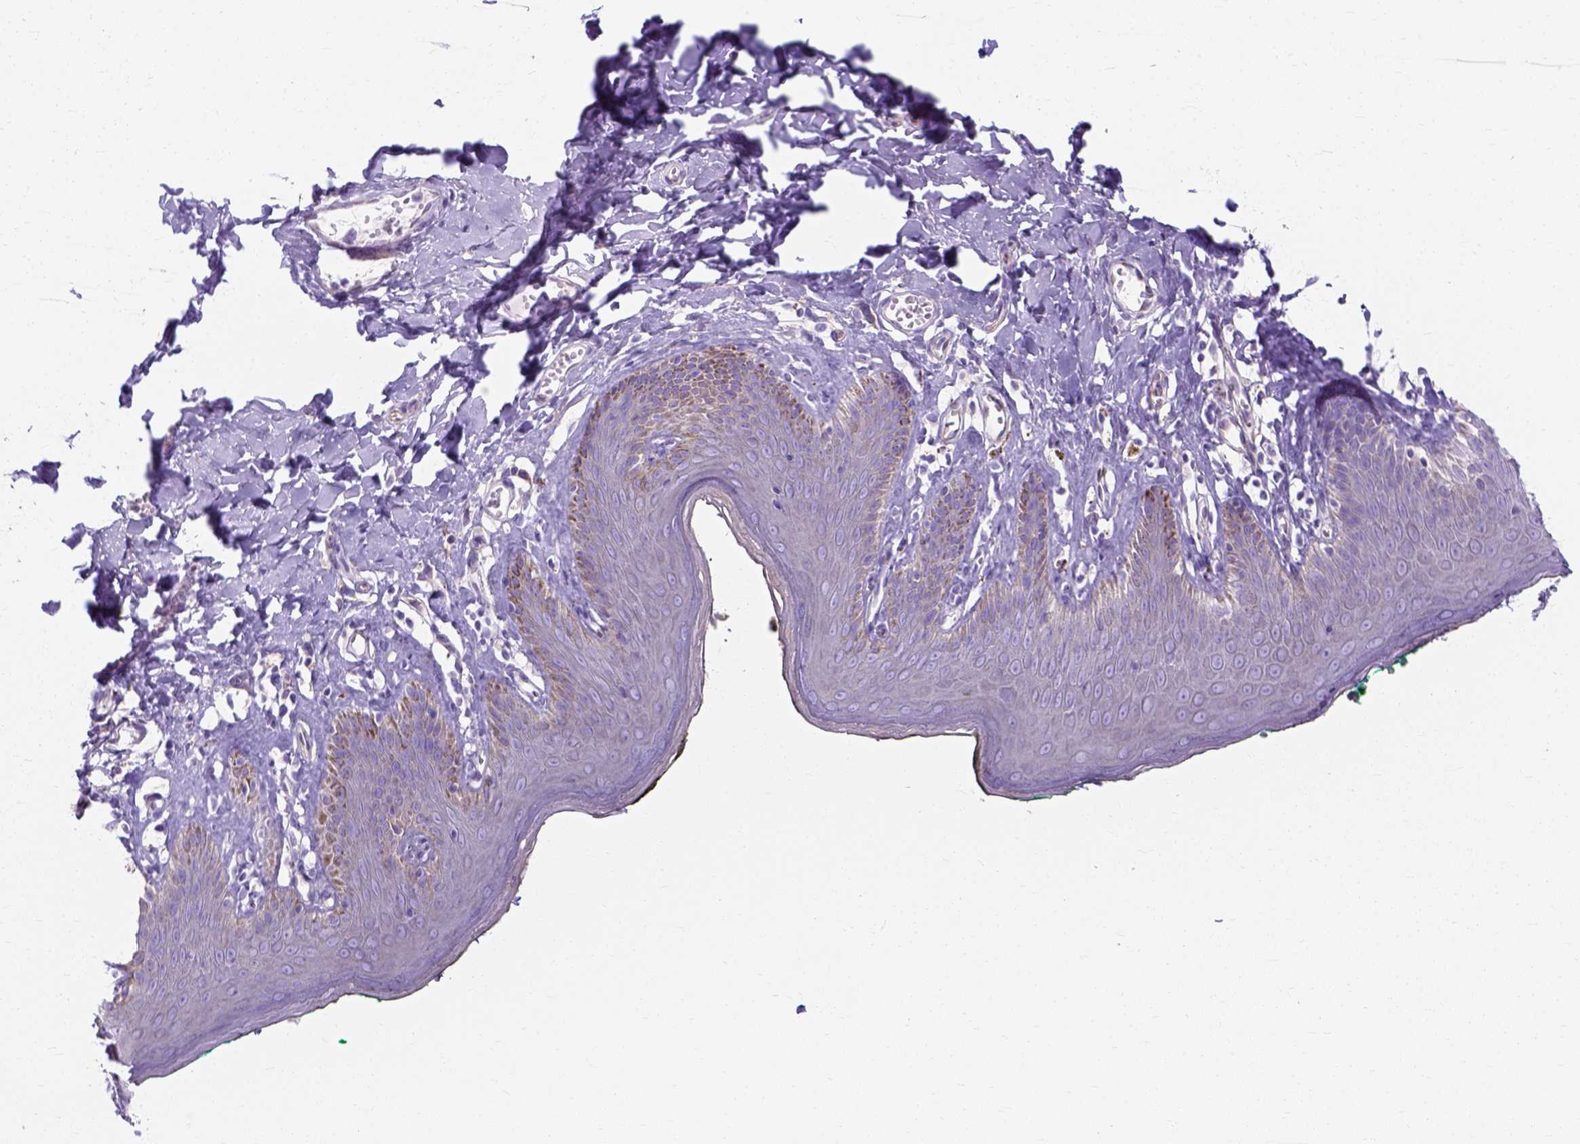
{"staining": {"intensity": "moderate", "quantity": "<25%", "location": "cytoplasmic/membranous"}, "tissue": "skin", "cell_type": "Epidermal cells", "image_type": "normal", "snomed": [{"axis": "morphology", "description": "Normal tissue, NOS"}, {"axis": "topography", "description": "Vulva"}, {"axis": "topography", "description": "Peripheral nerve tissue"}], "caption": "Immunohistochemistry of benign human skin shows low levels of moderate cytoplasmic/membranous expression in about <25% of epidermal cells. (DAB (3,3'-diaminobenzidine) IHC with brightfield microscopy, high magnification).", "gene": "MYH15", "patient": {"sex": "female", "age": 66}}